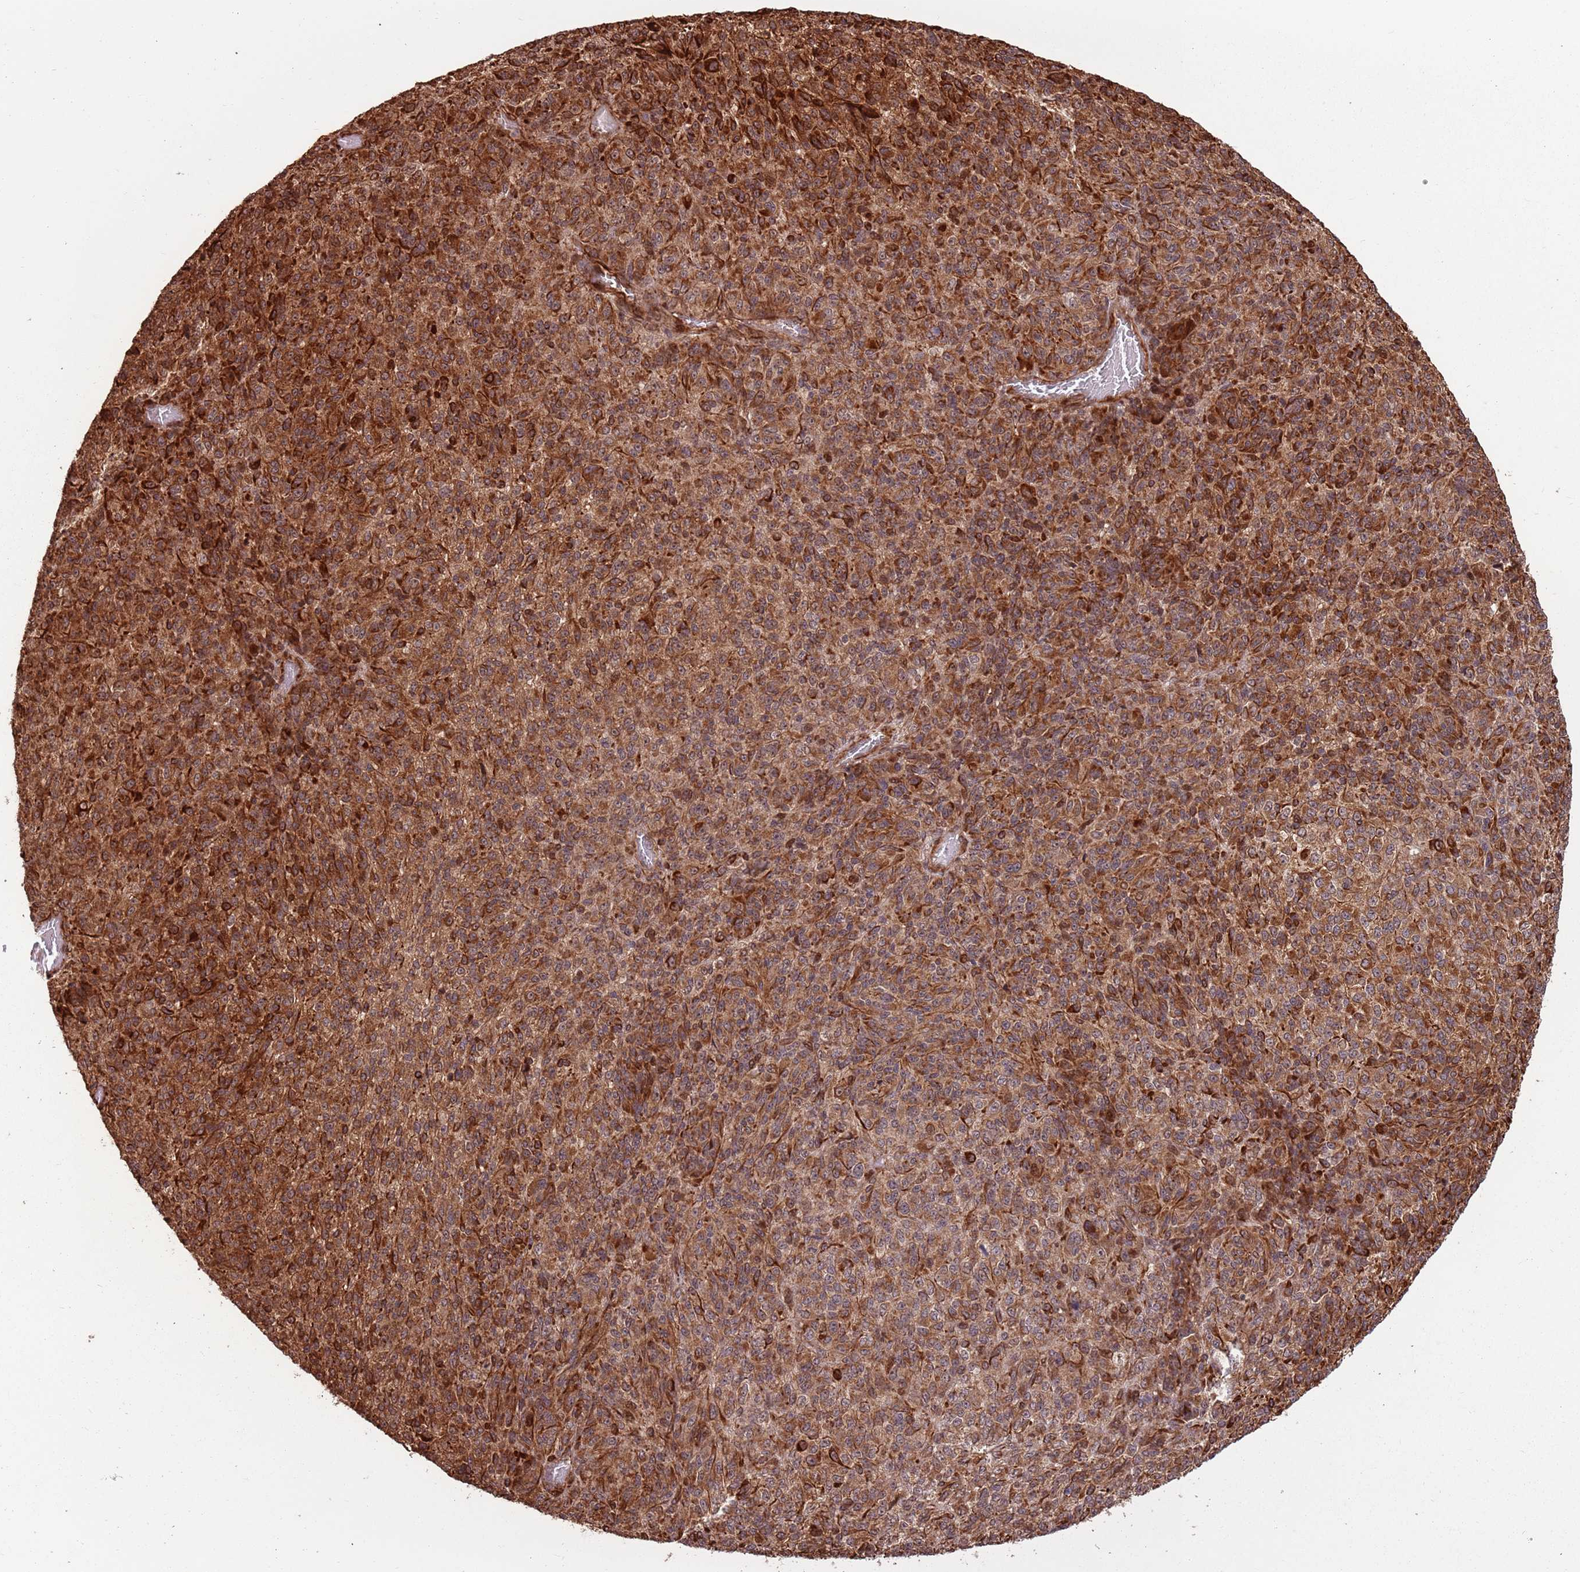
{"staining": {"intensity": "strong", "quantity": ">75%", "location": "cytoplasmic/membranous,nuclear"}, "tissue": "melanoma", "cell_type": "Tumor cells", "image_type": "cancer", "snomed": [{"axis": "morphology", "description": "Malignant melanoma, Metastatic site"}, {"axis": "topography", "description": "Brain"}], "caption": "Immunohistochemistry staining of malignant melanoma (metastatic site), which displays high levels of strong cytoplasmic/membranous and nuclear positivity in about >75% of tumor cells indicating strong cytoplasmic/membranous and nuclear protein positivity. The staining was performed using DAB (brown) for protein detection and nuclei were counterstained in hematoxylin (blue).", "gene": "ADAMTS3", "patient": {"sex": "female", "age": 56}}